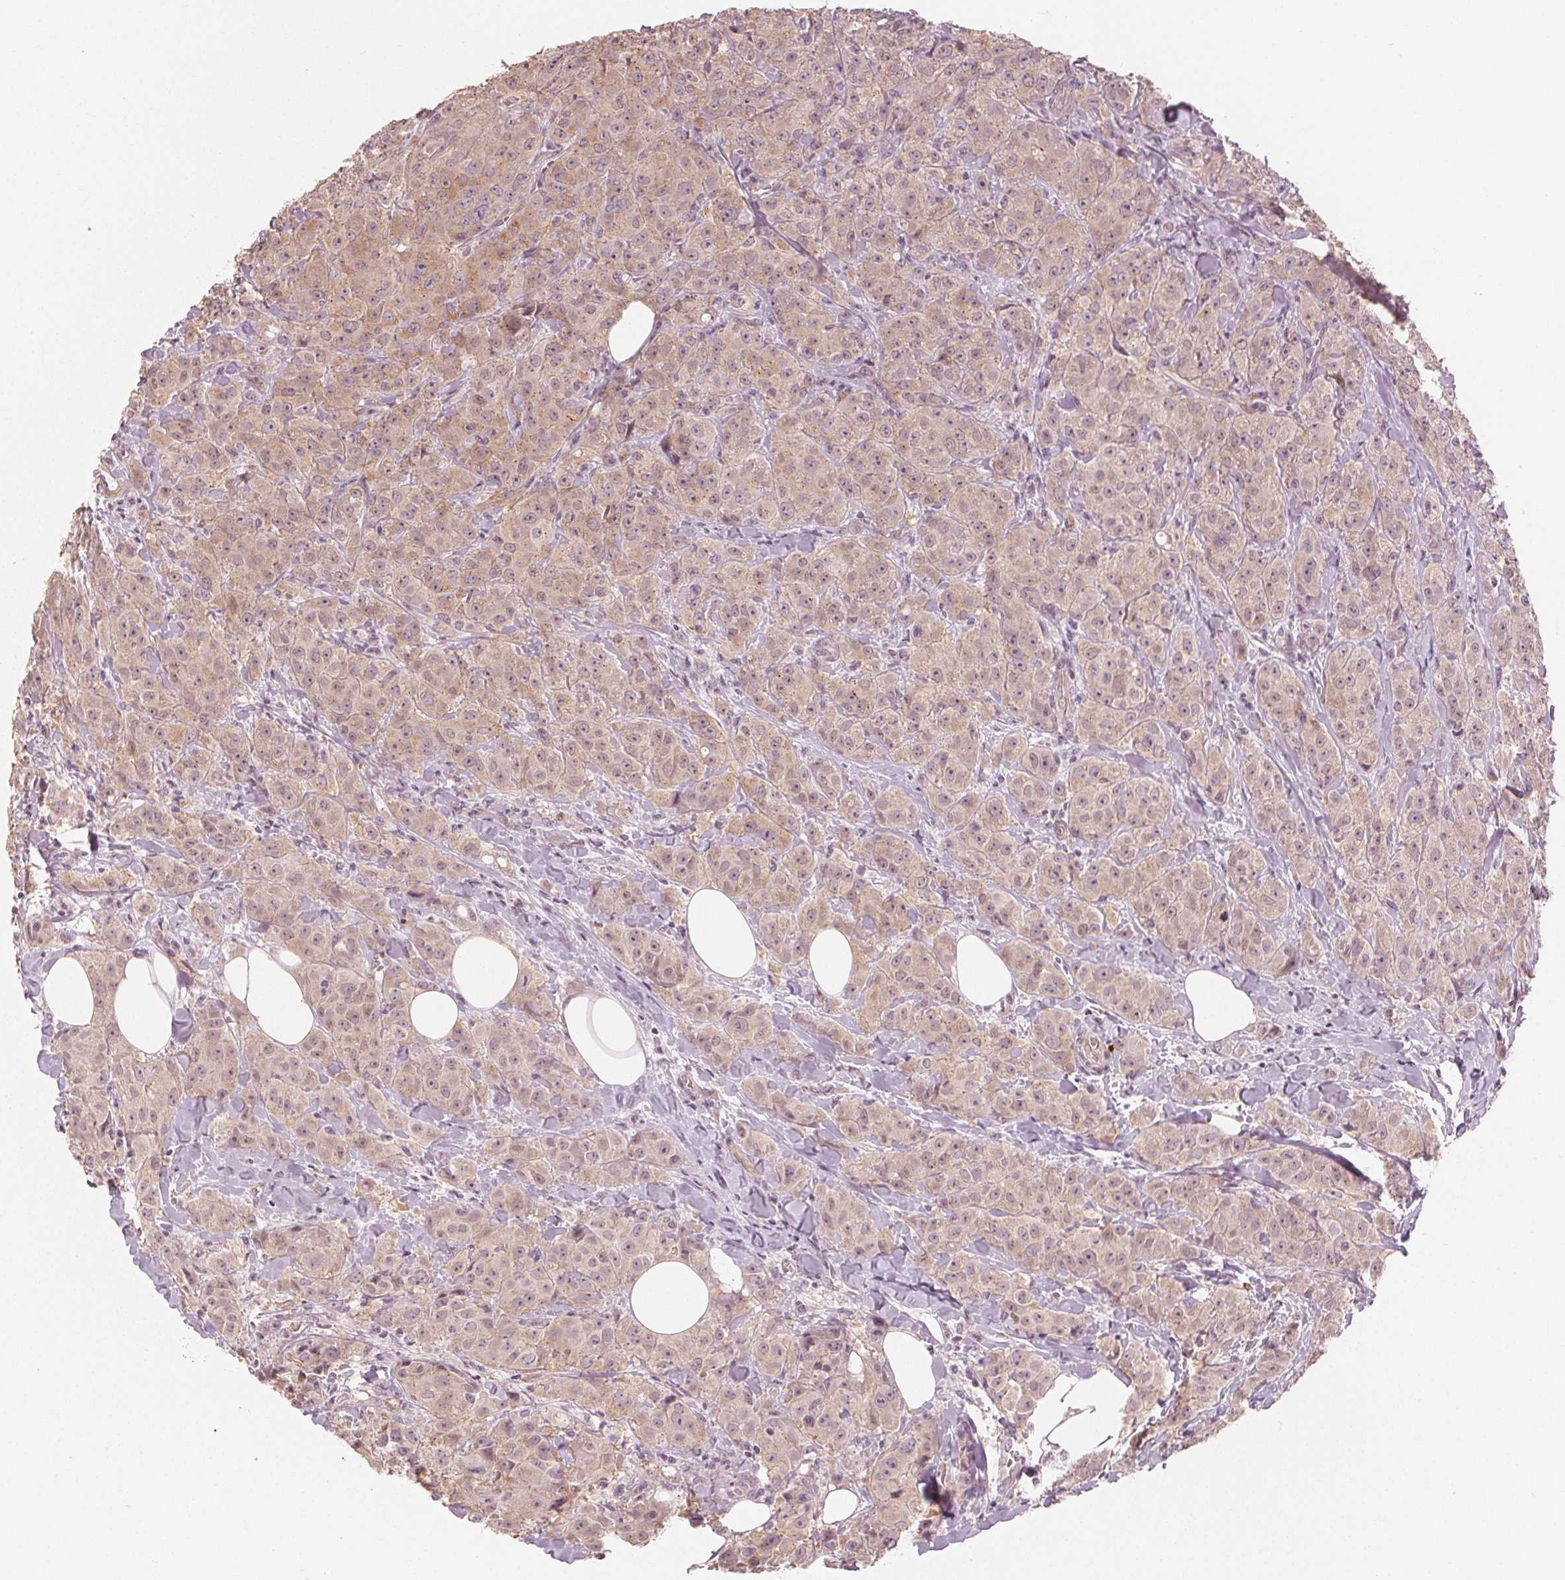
{"staining": {"intensity": "weak", "quantity": "<25%", "location": "cytoplasmic/membranous"}, "tissue": "breast cancer", "cell_type": "Tumor cells", "image_type": "cancer", "snomed": [{"axis": "morphology", "description": "Duct carcinoma"}, {"axis": "topography", "description": "Breast"}], "caption": "Immunohistochemical staining of breast infiltrating ductal carcinoma reveals no significant staining in tumor cells.", "gene": "CLBA1", "patient": {"sex": "female", "age": 43}}